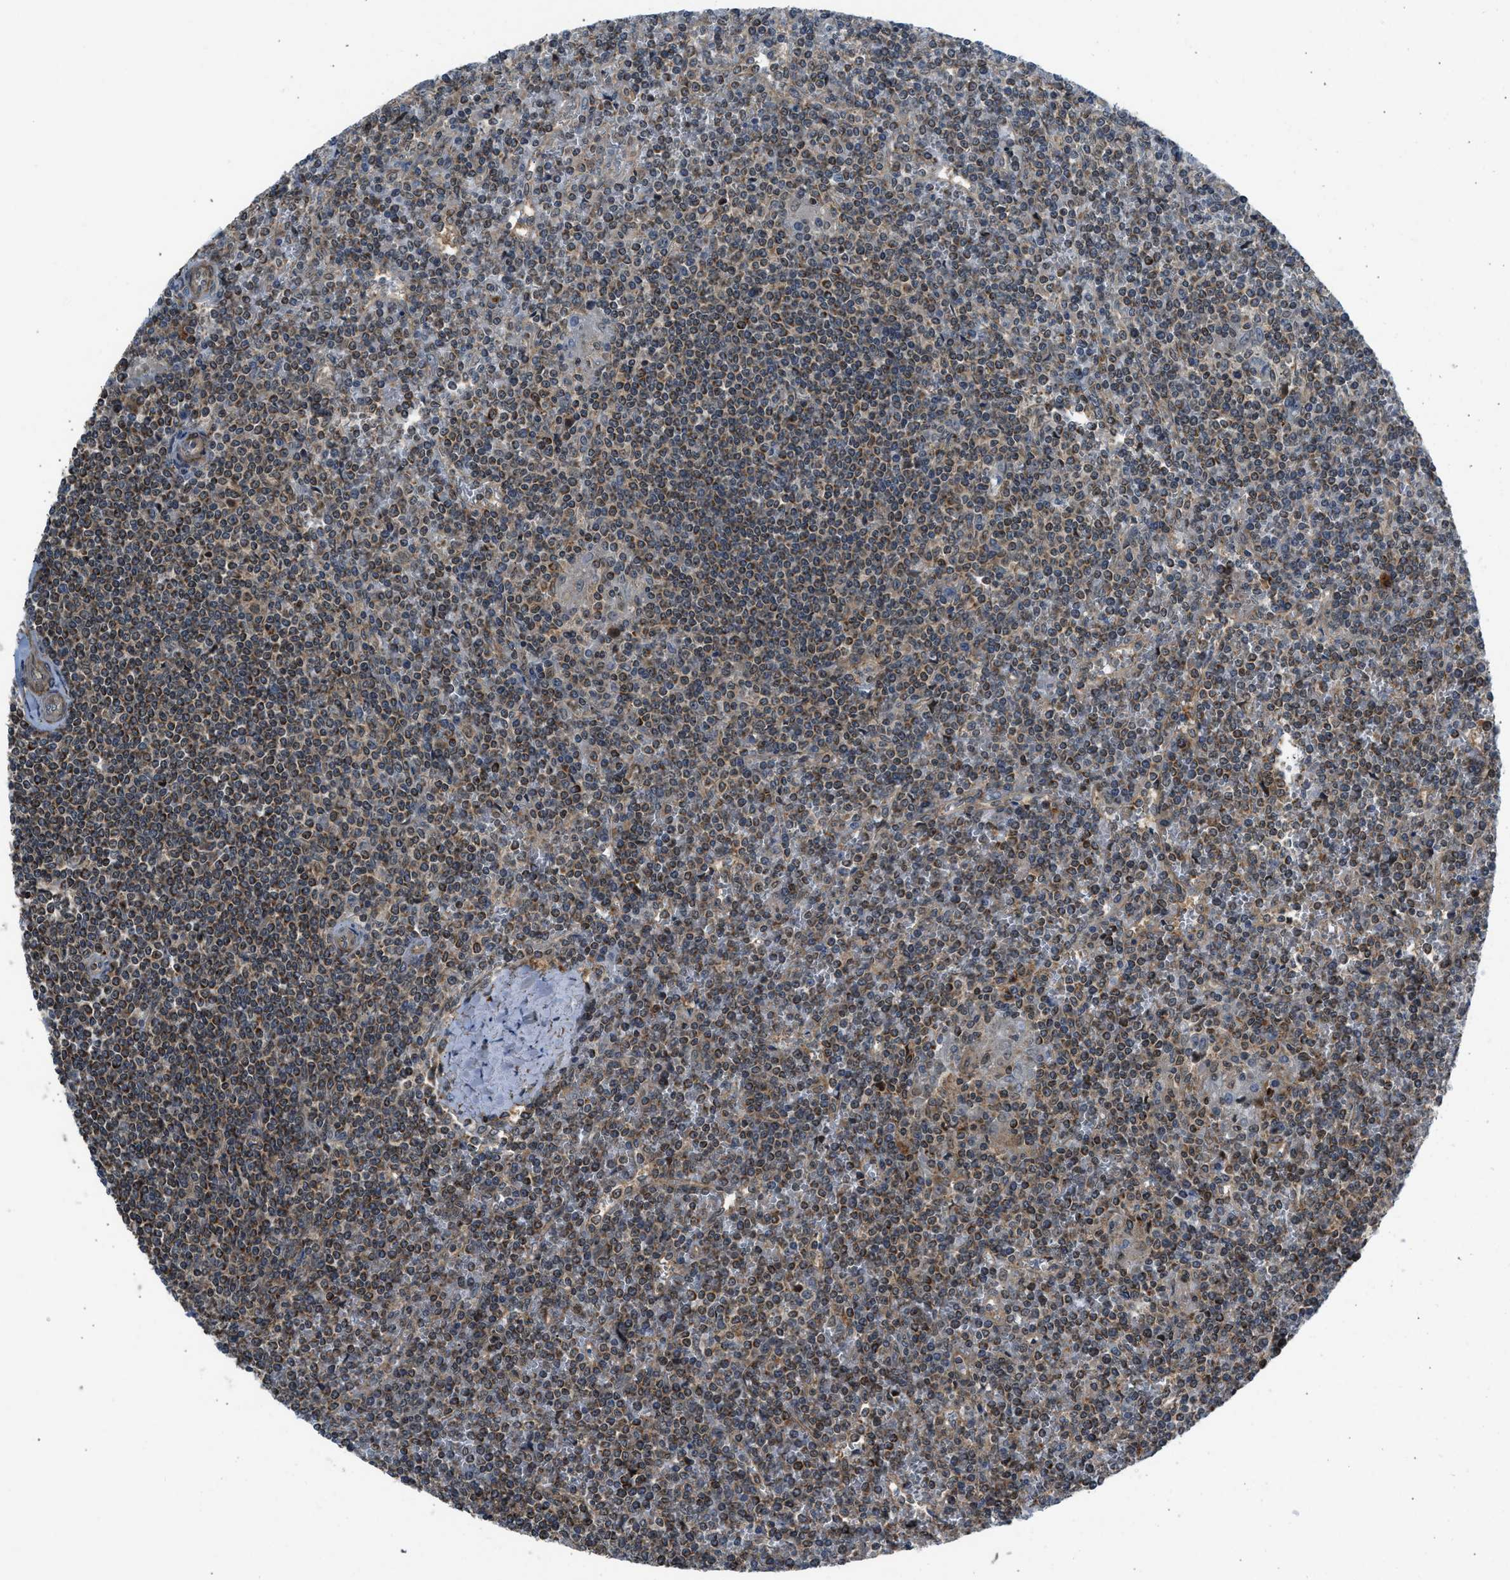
{"staining": {"intensity": "strong", "quantity": "25%-75%", "location": "cytoplasmic/membranous"}, "tissue": "lymphoma", "cell_type": "Tumor cells", "image_type": "cancer", "snomed": [{"axis": "morphology", "description": "Malignant lymphoma, non-Hodgkin's type, Low grade"}, {"axis": "topography", "description": "Spleen"}], "caption": "Malignant lymphoma, non-Hodgkin's type (low-grade) tissue exhibits strong cytoplasmic/membranous expression in about 25%-75% of tumor cells", "gene": "SESN2", "patient": {"sex": "female", "age": 19}}